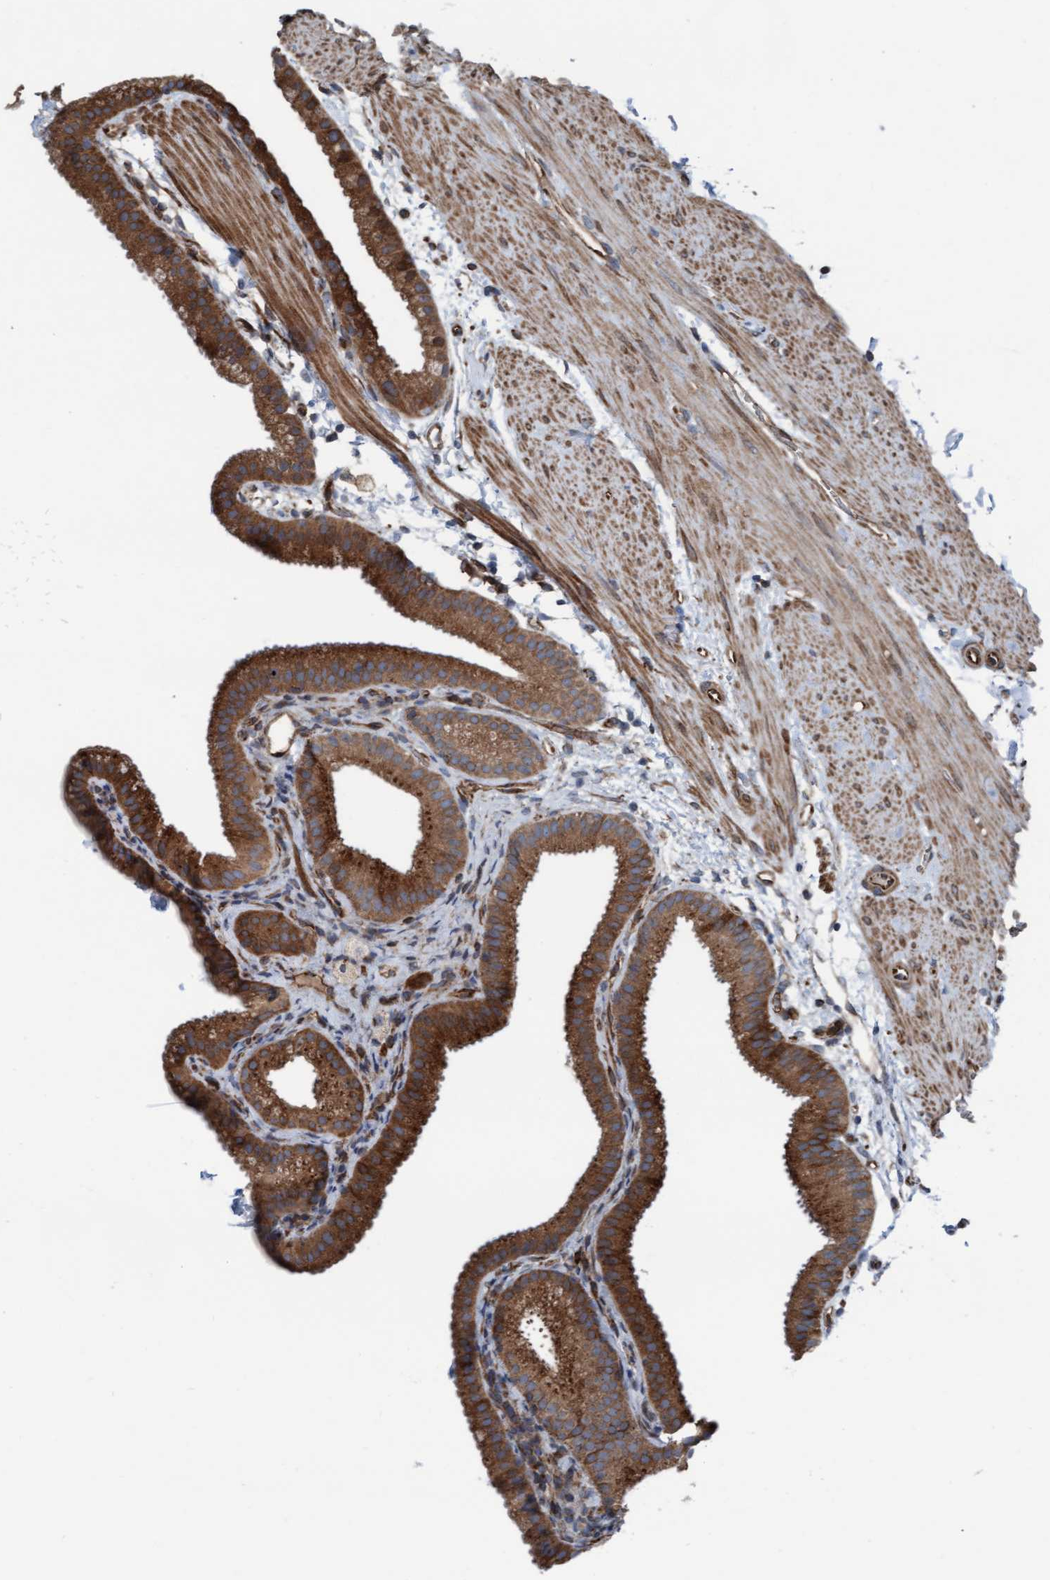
{"staining": {"intensity": "strong", "quantity": ">75%", "location": "cytoplasmic/membranous"}, "tissue": "gallbladder", "cell_type": "Glandular cells", "image_type": "normal", "snomed": [{"axis": "morphology", "description": "Normal tissue, NOS"}, {"axis": "topography", "description": "Gallbladder"}], "caption": "Protein analysis of normal gallbladder displays strong cytoplasmic/membranous staining in approximately >75% of glandular cells.", "gene": "RAP1GAP2", "patient": {"sex": "female", "age": 64}}